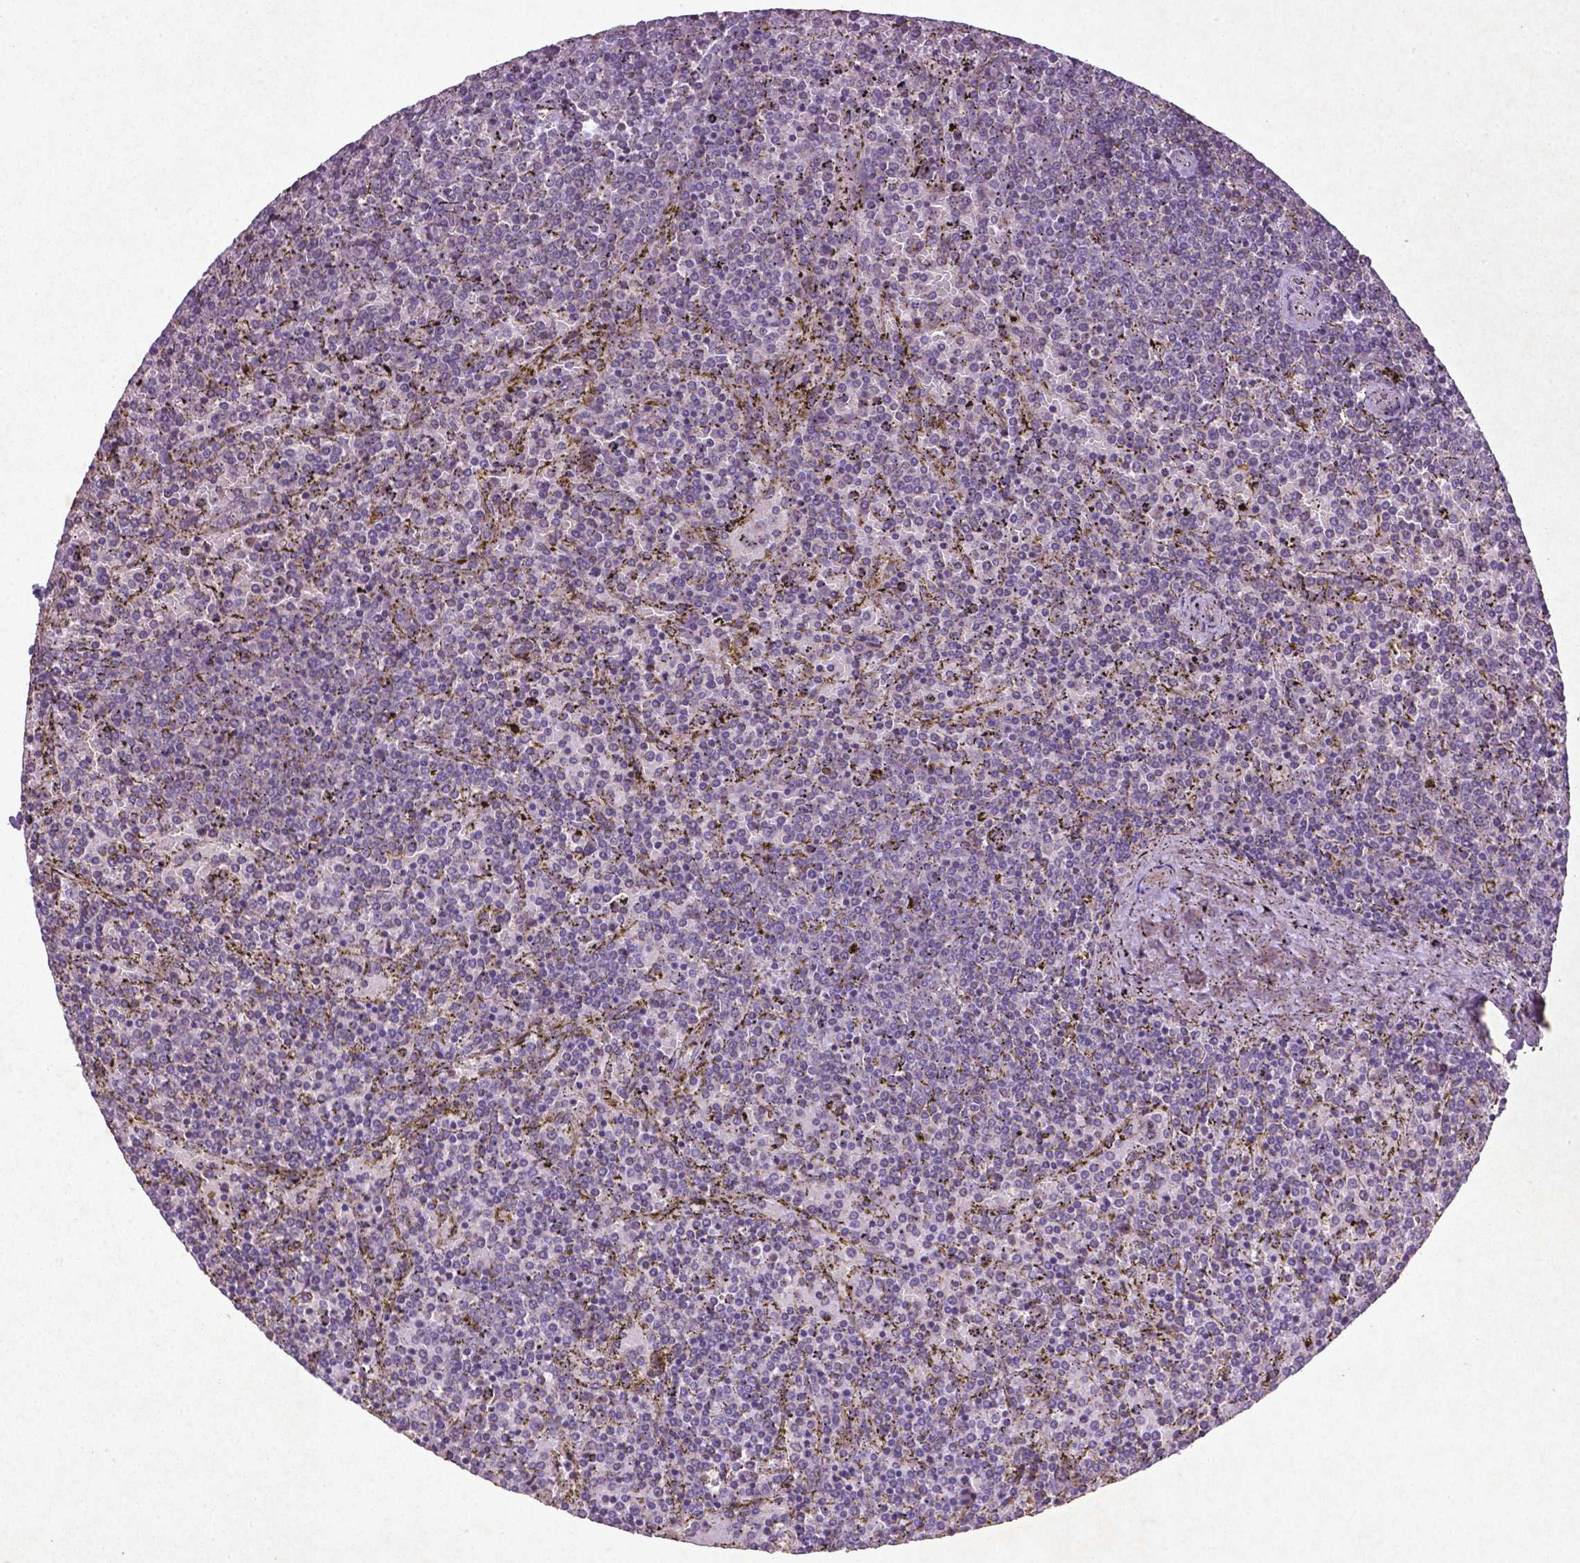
{"staining": {"intensity": "negative", "quantity": "none", "location": "none"}, "tissue": "lymphoma", "cell_type": "Tumor cells", "image_type": "cancer", "snomed": [{"axis": "morphology", "description": "Malignant lymphoma, non-Hodgkin's type, Low grade"}, {"axis": "topography", "description": "Spleen"}], "caption": "DAB (3,3'-diaminobenzidine) immunohistochemical staining of lymphoma reveals no significant positivity in tumor cells.", "gene": "MTOR", "patient": {"sex": "female", "age": 77}}